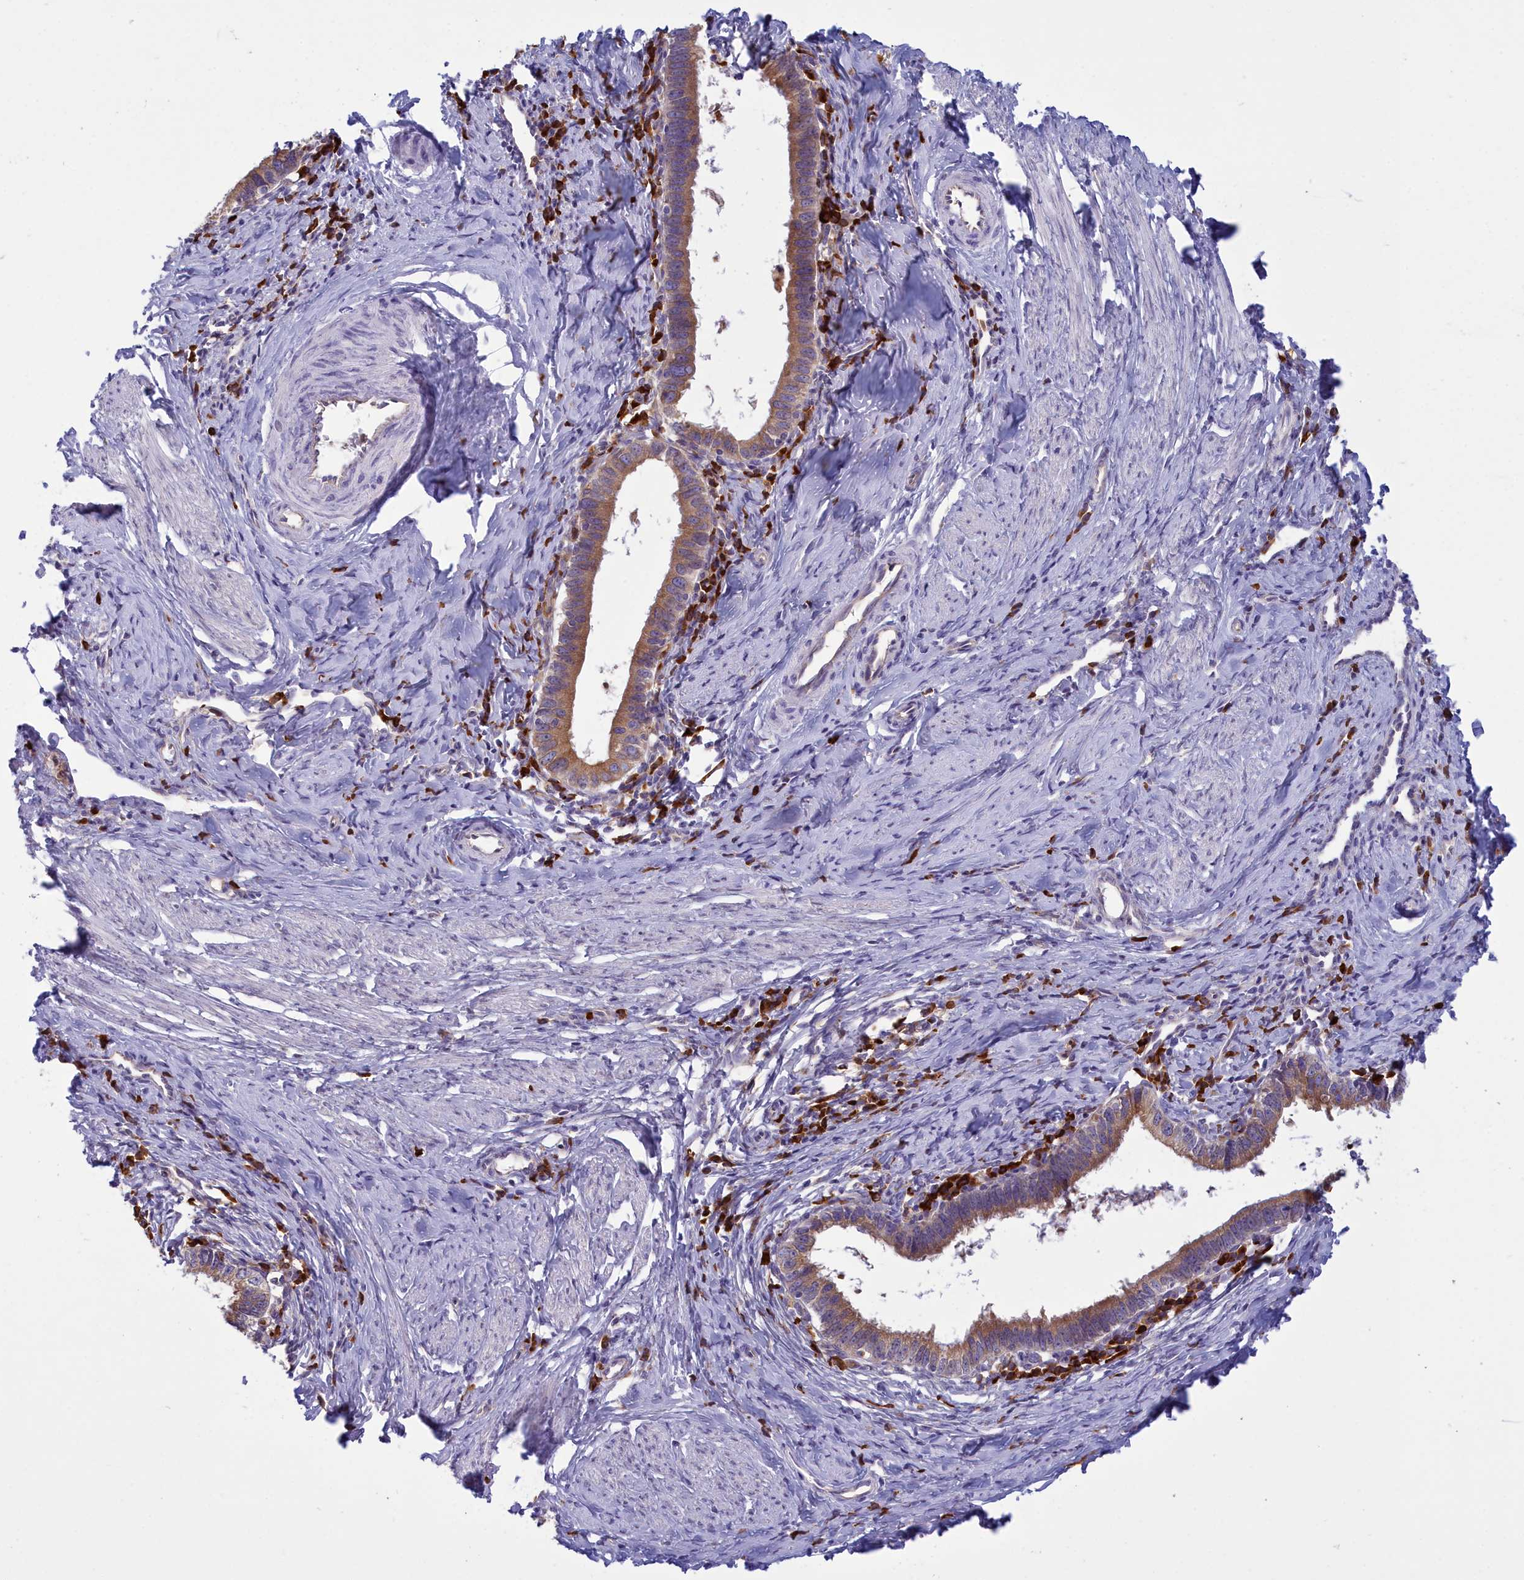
{"staining": {"intensity": "moderate", "quantity": ">75%", "location": "cytoplasmic/membranous"}, "tissue": "cervical cancer", "cell_type": "Tumor cells", "image_type": "cancer", "snomed": [{"axis": "morphology", "description": "Adenocarcinoma, NOS"}, {"axis": "topography", "description": "Cervix"}], "caption": "Cervical adenocarcinoma stained with immunohistochemistry reveals moderate cytoplasmic/membranous expression in approximately >75% of tumor cells.", "gene": "HM13", "patient": {"sex": "female", "age": 36}}